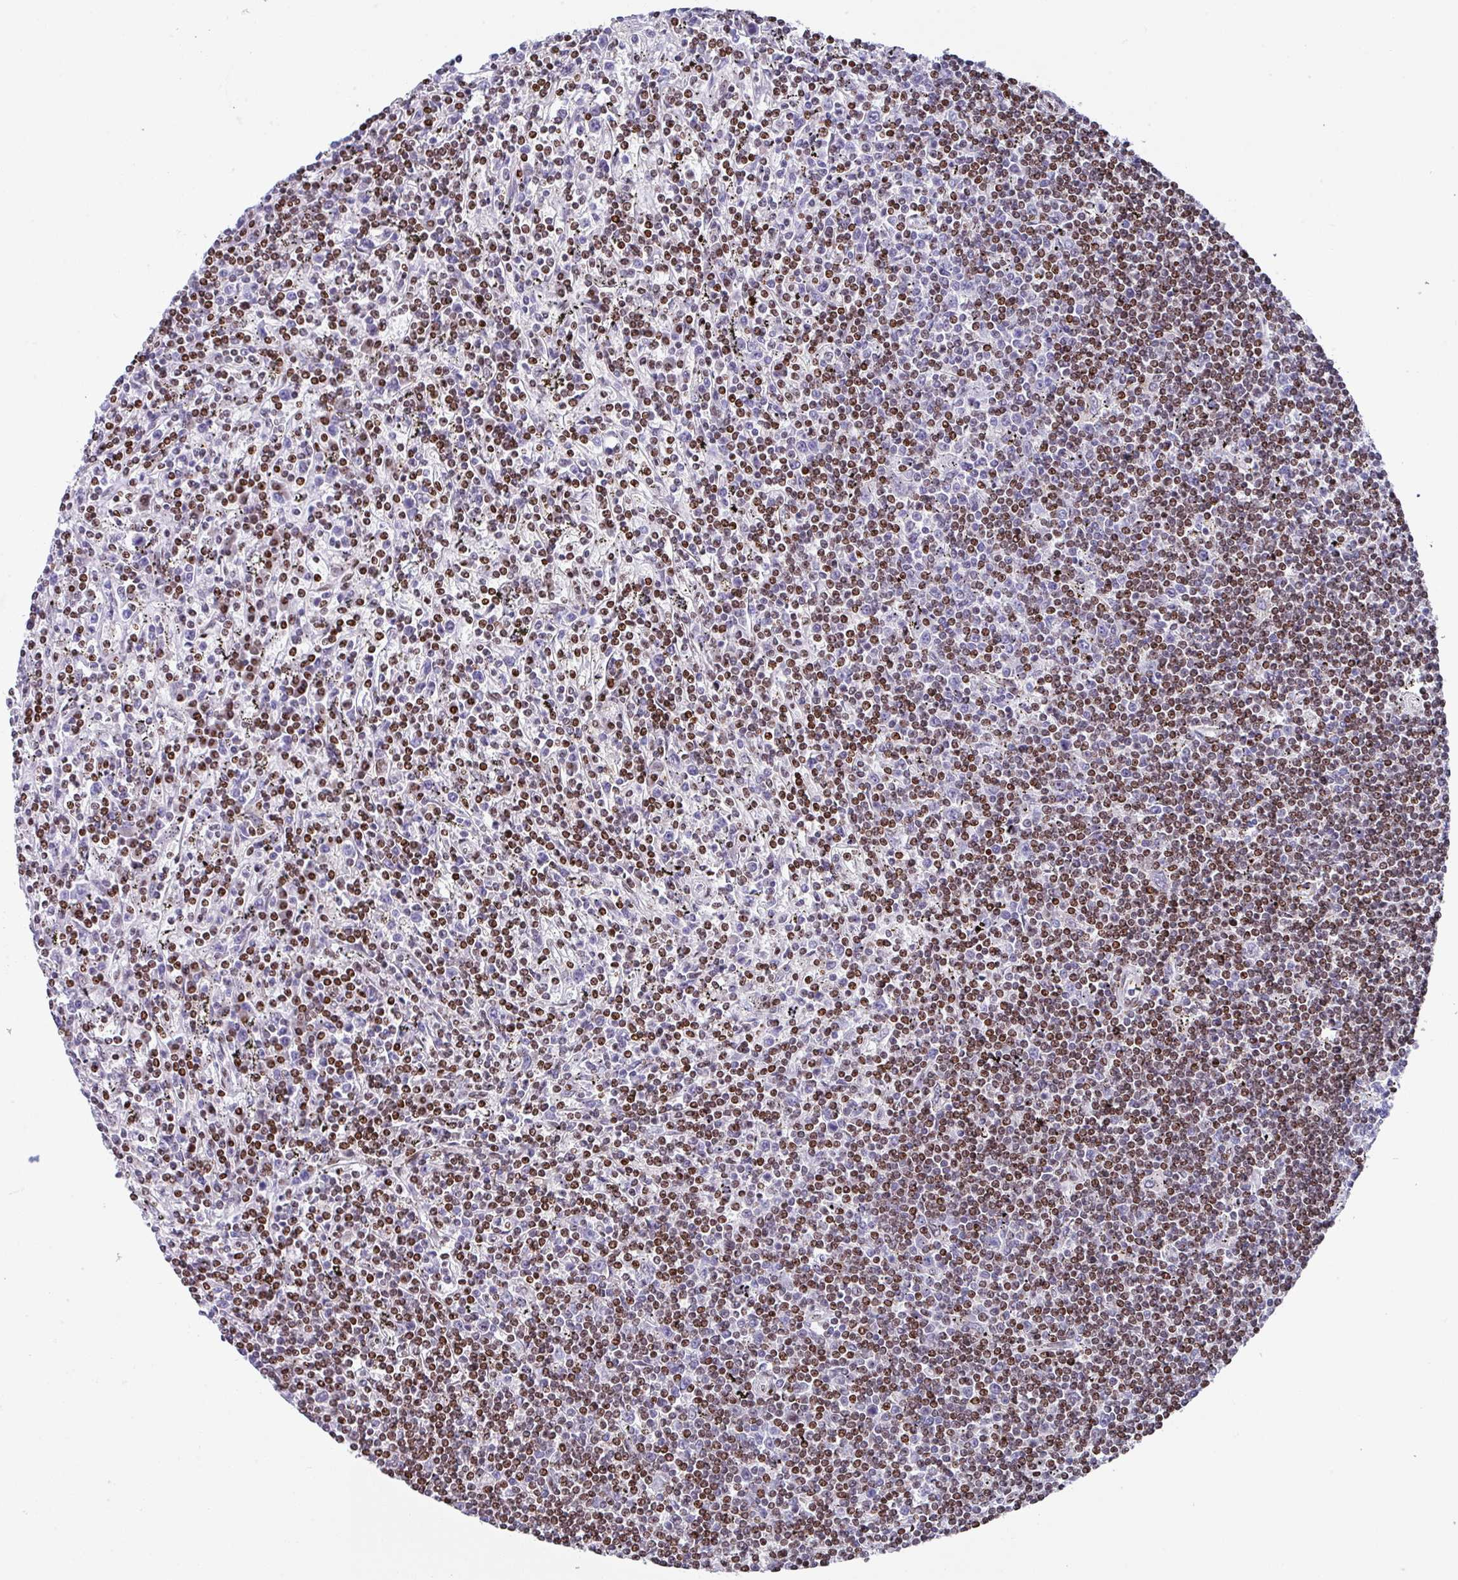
{"staining": {"intensity": "strong", "quantity": "25%-75%", "location": "nuclear"}, "tissue": "lymphoma", "cell_type": "Tumor cells", "image_type": "cancer", "snomed": [{"axis": "morphology", "description": "Malignant lymphoma, non-Hodgkin's type, Low grade"}, {"axis": "topography", "description": "Spleen"}], "caption": "Malignant lymphoma, non-Hodgkin's type (low-grade) was stained to show a protein in brown. There is high levels of strong nuclear expression in about 25%-75% of tumor cells.", "gene": "TCF3", "patient": {"sex": "male", "age": 76}}